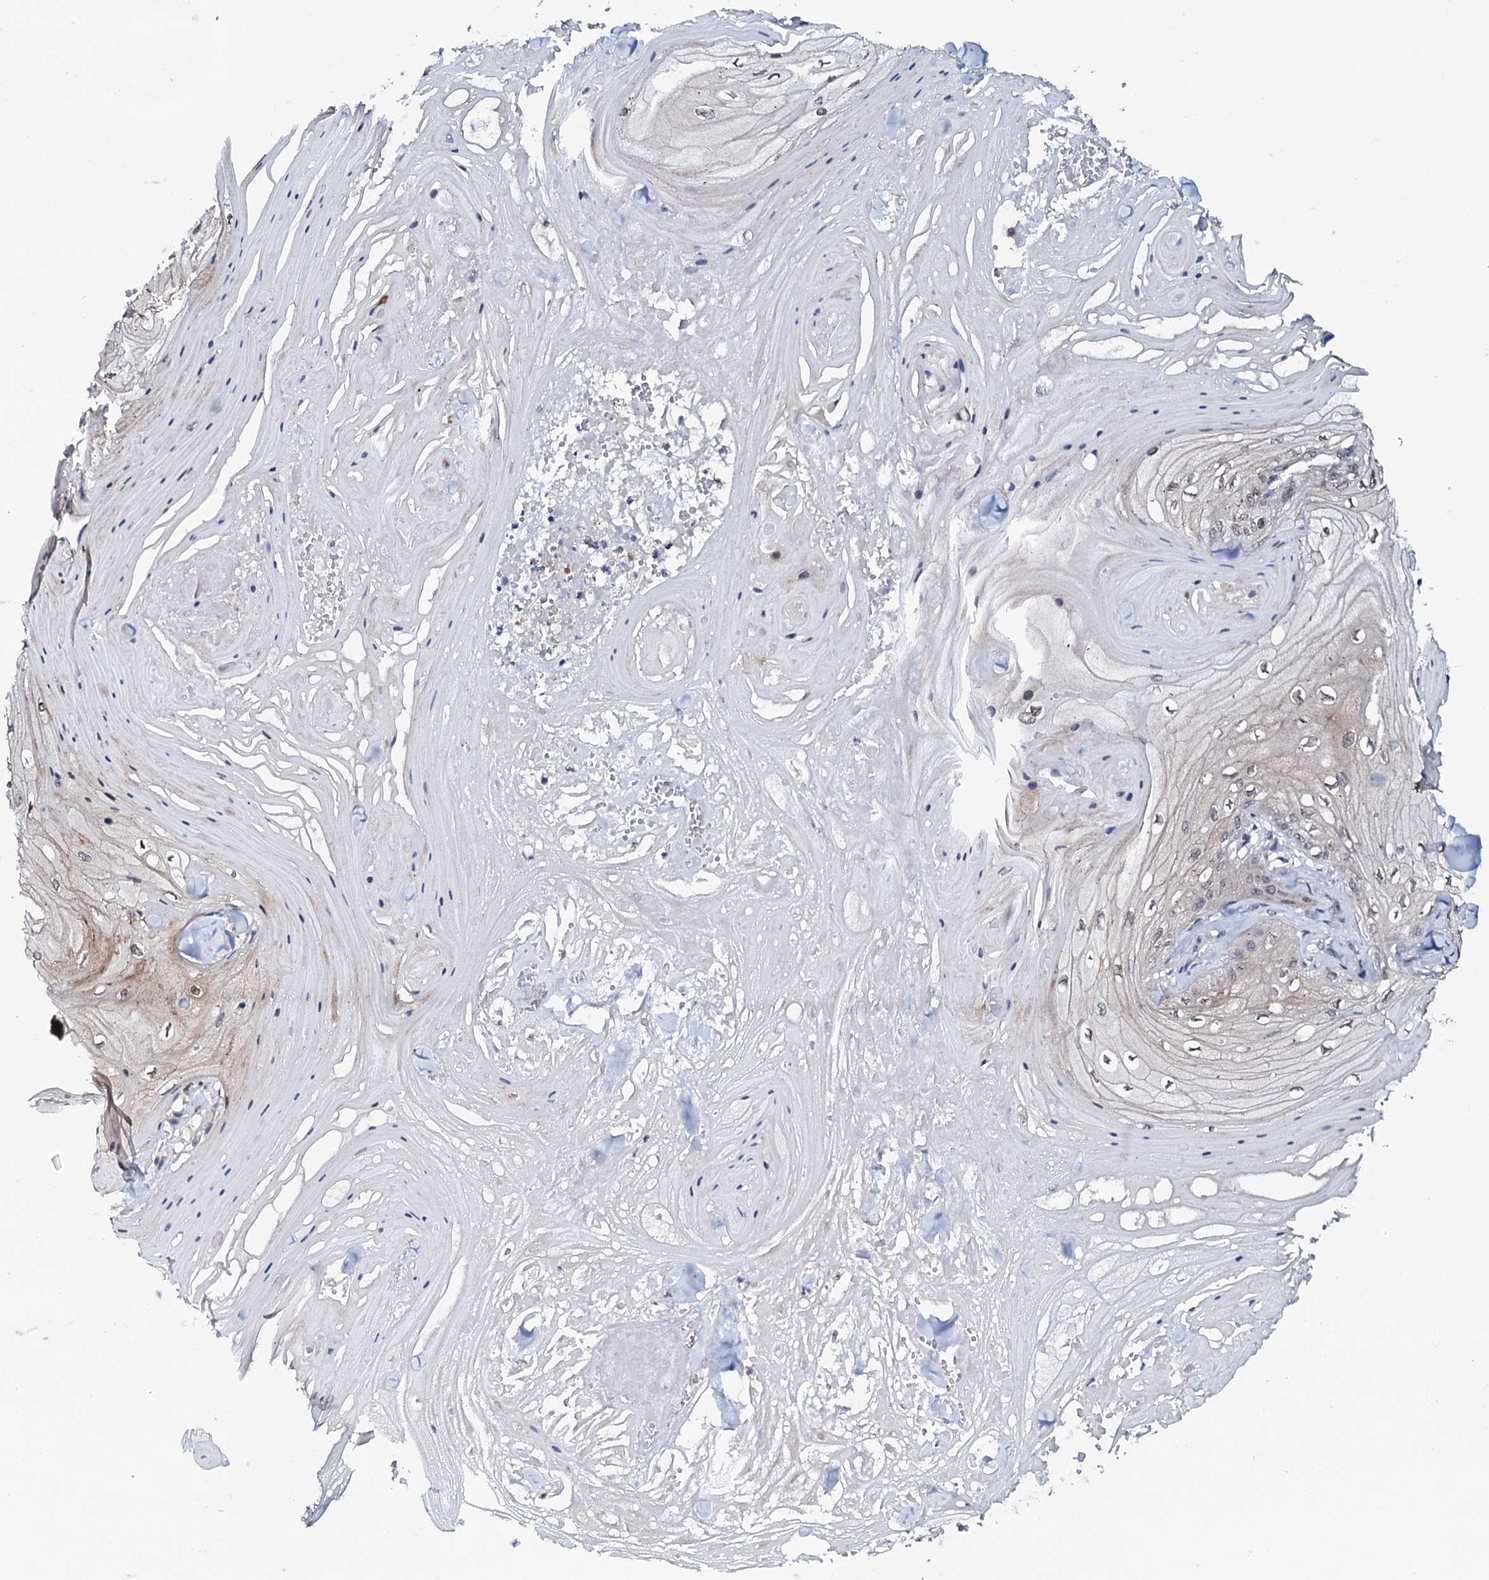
{"staining": {"intensity": "moderate", "quantity": "<25%", "location": "cytoplasmic/membranous"}, "tissue": "skin cancer", "cell_type": "Tumor cells", "image_type": "cancer", "snomed": [{"axis": "morphology", "description": "Squamous cell carcinoma, NOS"}, {"axis": "topography", "description": "Skin"}], "caption": "Human skin cancer (squamous cell carcinoma) stained with a brown dye exhibits moderate cytoplasmic/membranous positive staining in approximately <25% of tumor cells.", "gene": "SNTA1", "patient": {"sex": "male", "age": 74}}